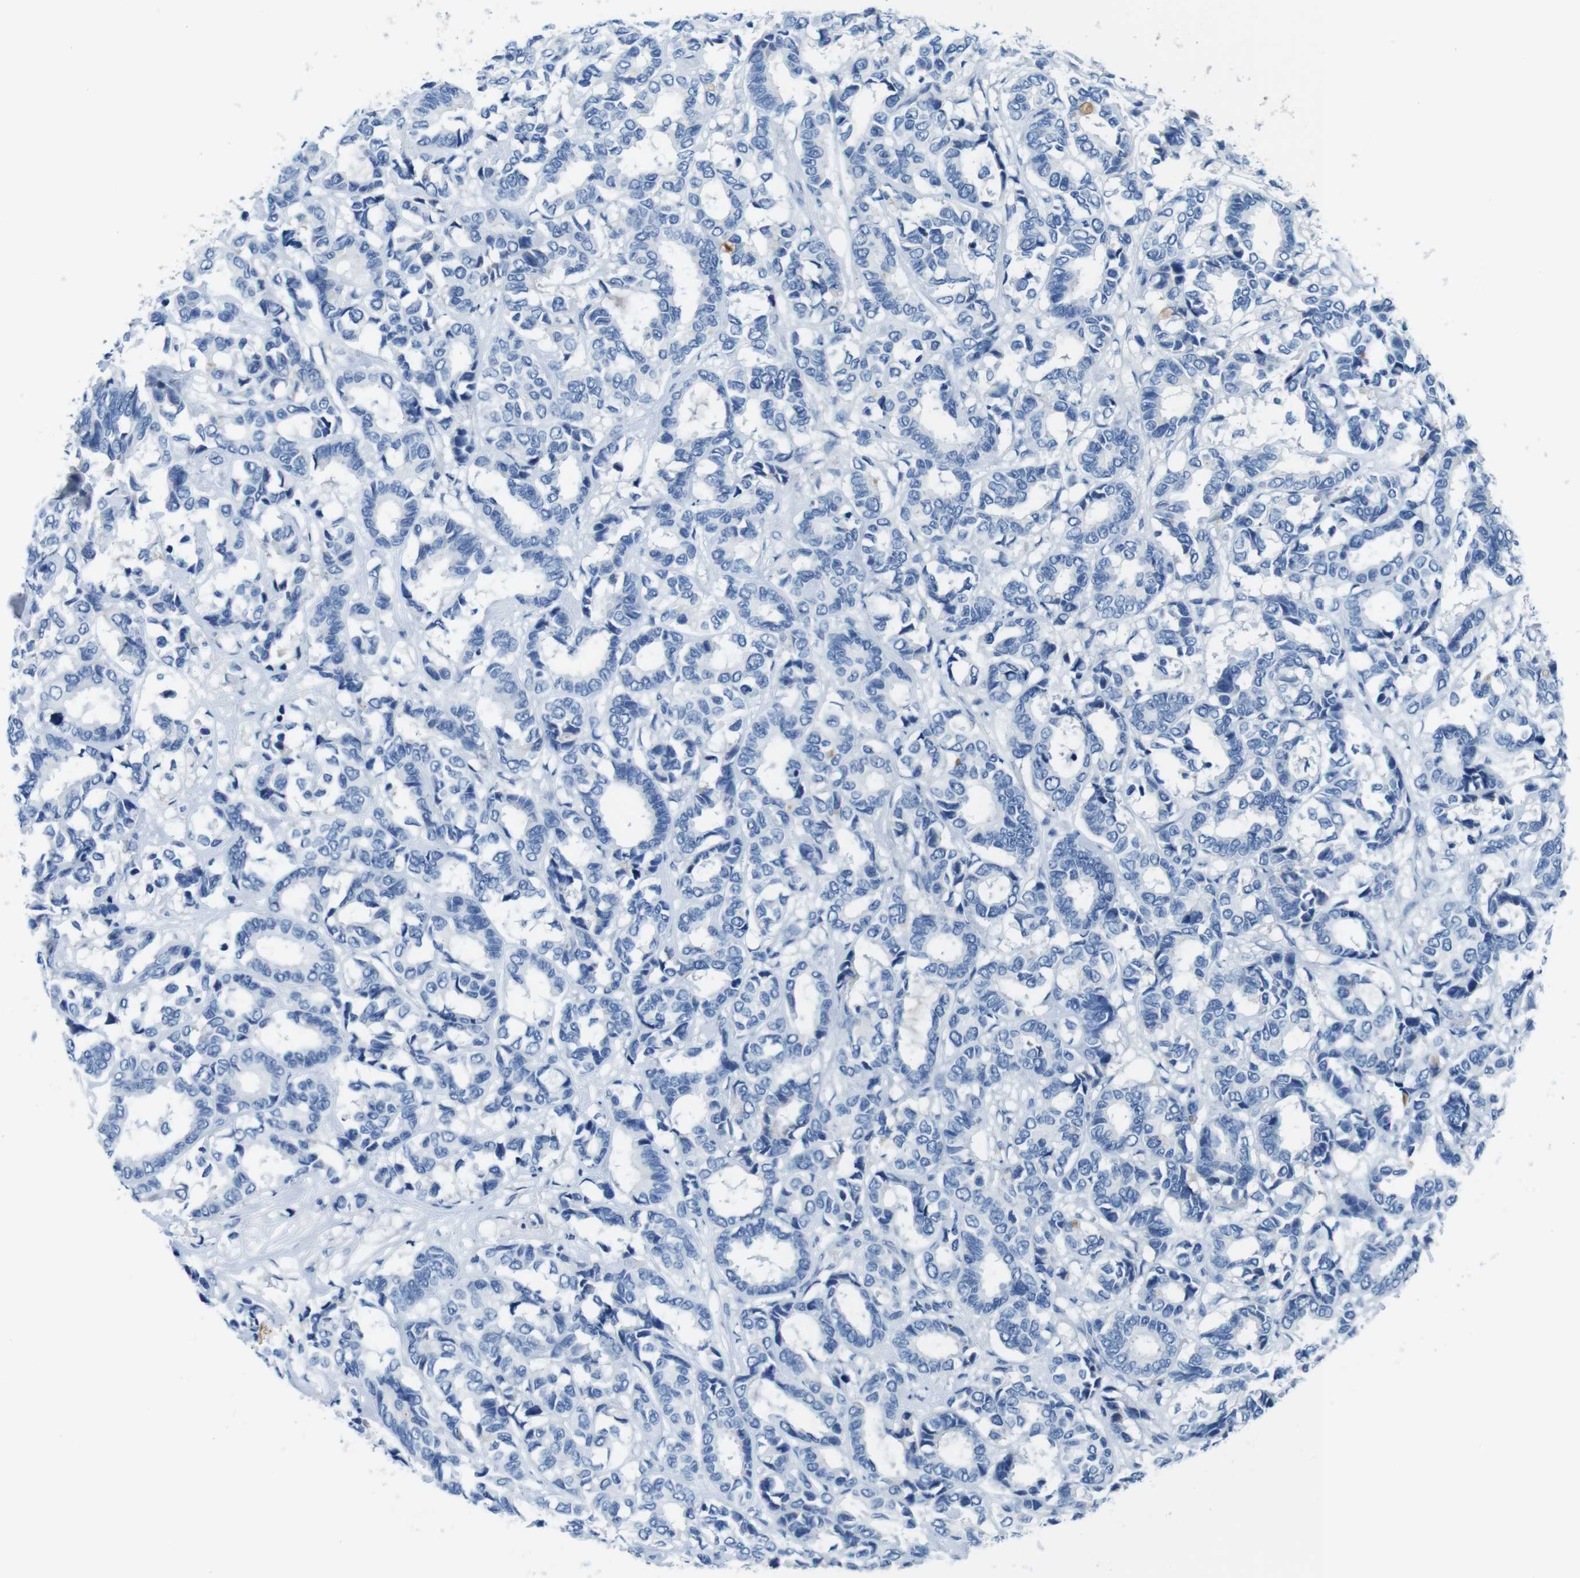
{"staining": {"intensity": "negative", "quantity": "none", "location": "none"}, "tissue": "breast cancer", "cell_type": "Tumor cells", "image_type": "cancer", "snomed": [{"axis": "morphology", "description": "Duct carcinoma"}, {"axis": "topography", "description": "Breast"}], "caption": "There is no significant positivity in tumor cells of infiltrating ductal carcinoma (breast).", "gene": "IGKC", "patient": {"sex": "female", "age": 87}}